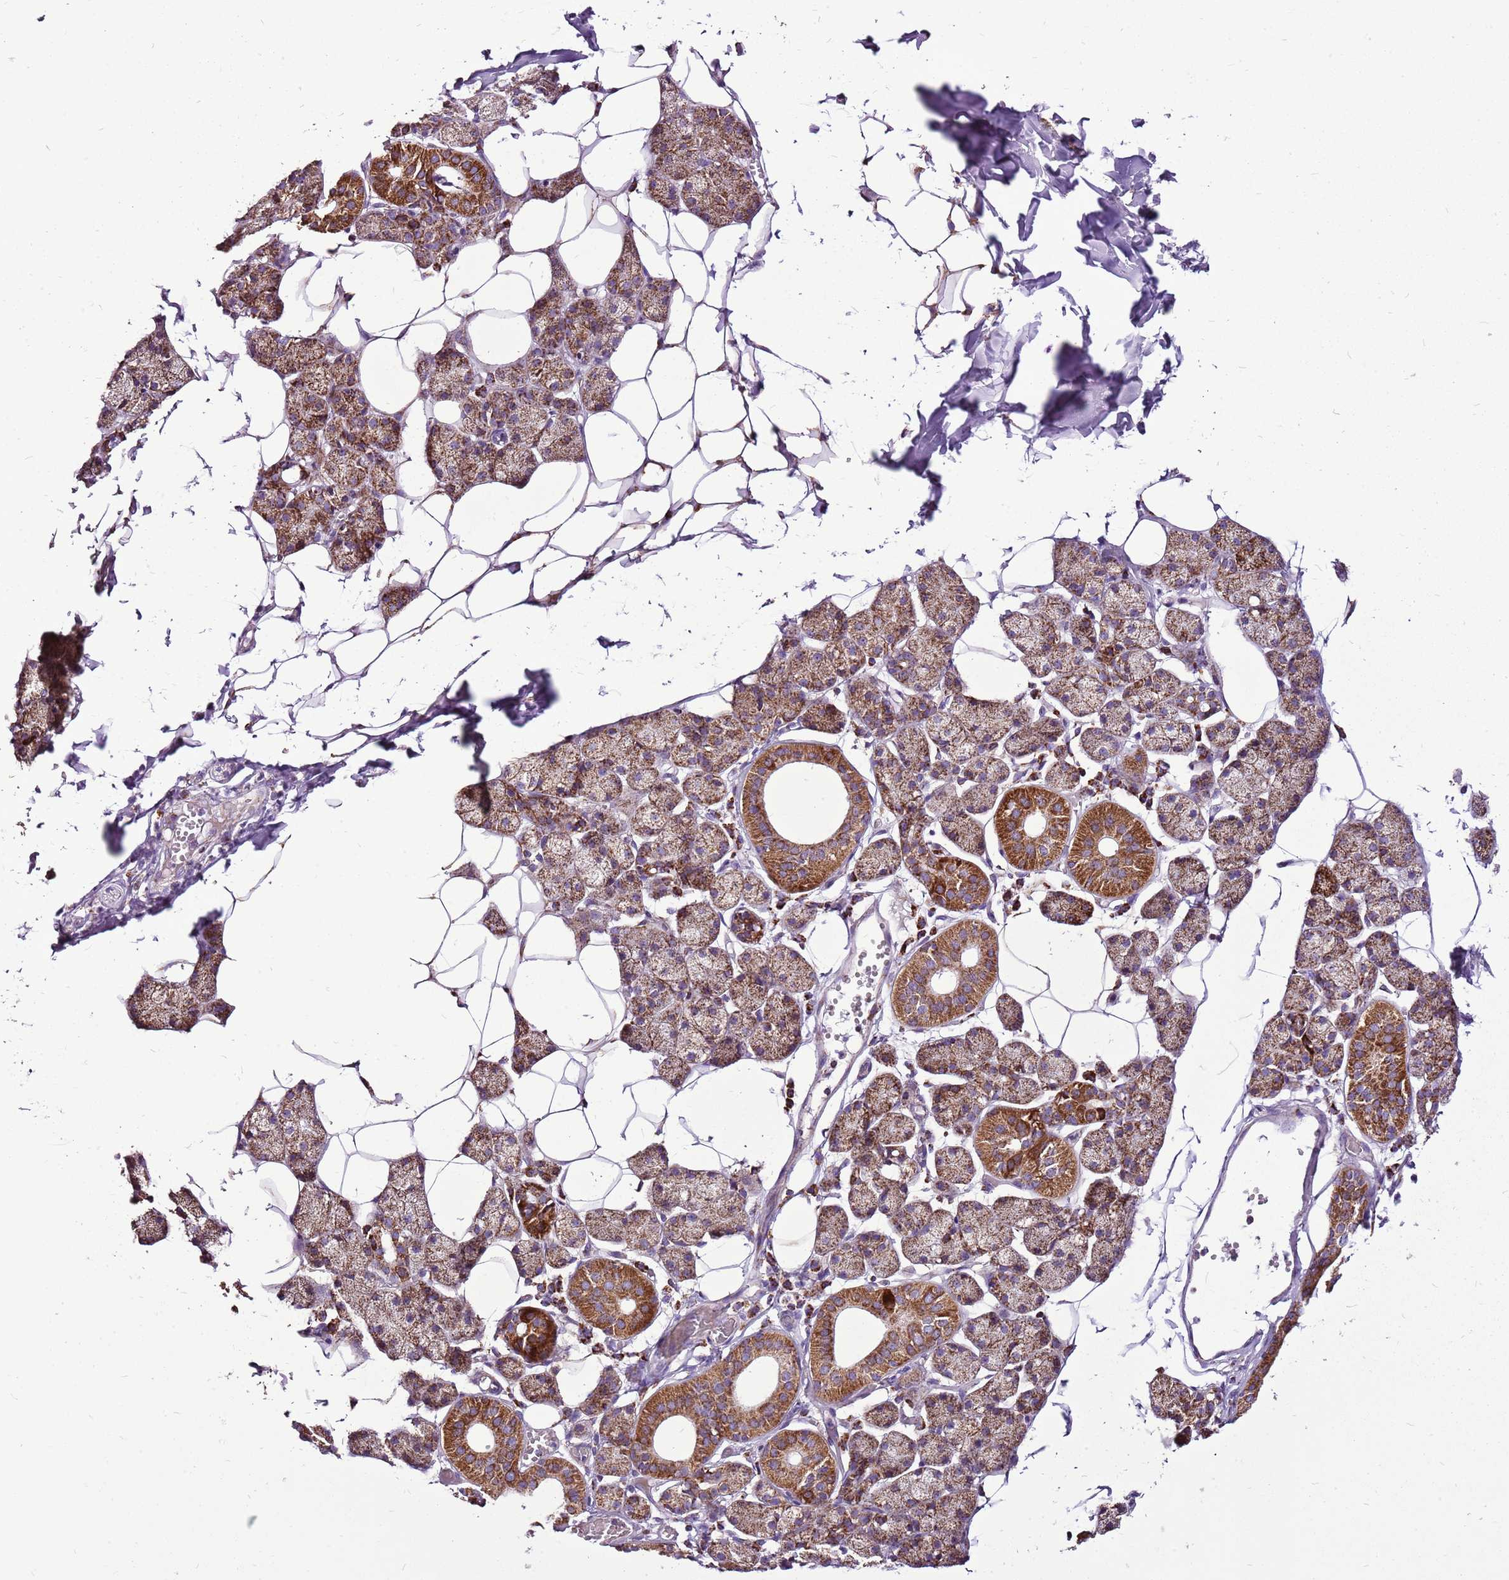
{"staining": {"intensity": "moderate", "quantity": ">75%", "location": "cytoplasmic/membranous"}, "tissue": "salivary gland", "cell_type": "Glandular cells", "image_type": "normal", "snomed": [{"axis": "morphology", "description": "Normal tissue, NOS"}, {"axis": "topography", "description": "Salivary gland"}], "caption": "Protein analysis of benign salivary gland demonstrates moderate cytoplasmic/membranous positivity in about >75% of glandular cells. The protein of interest is stained brown, and the nuclei are stained in blue (DAB IHC with brightfield microscopy, high magnification).", "gene": "GCDH", "patient": {"sex": "female", "age": 33}}